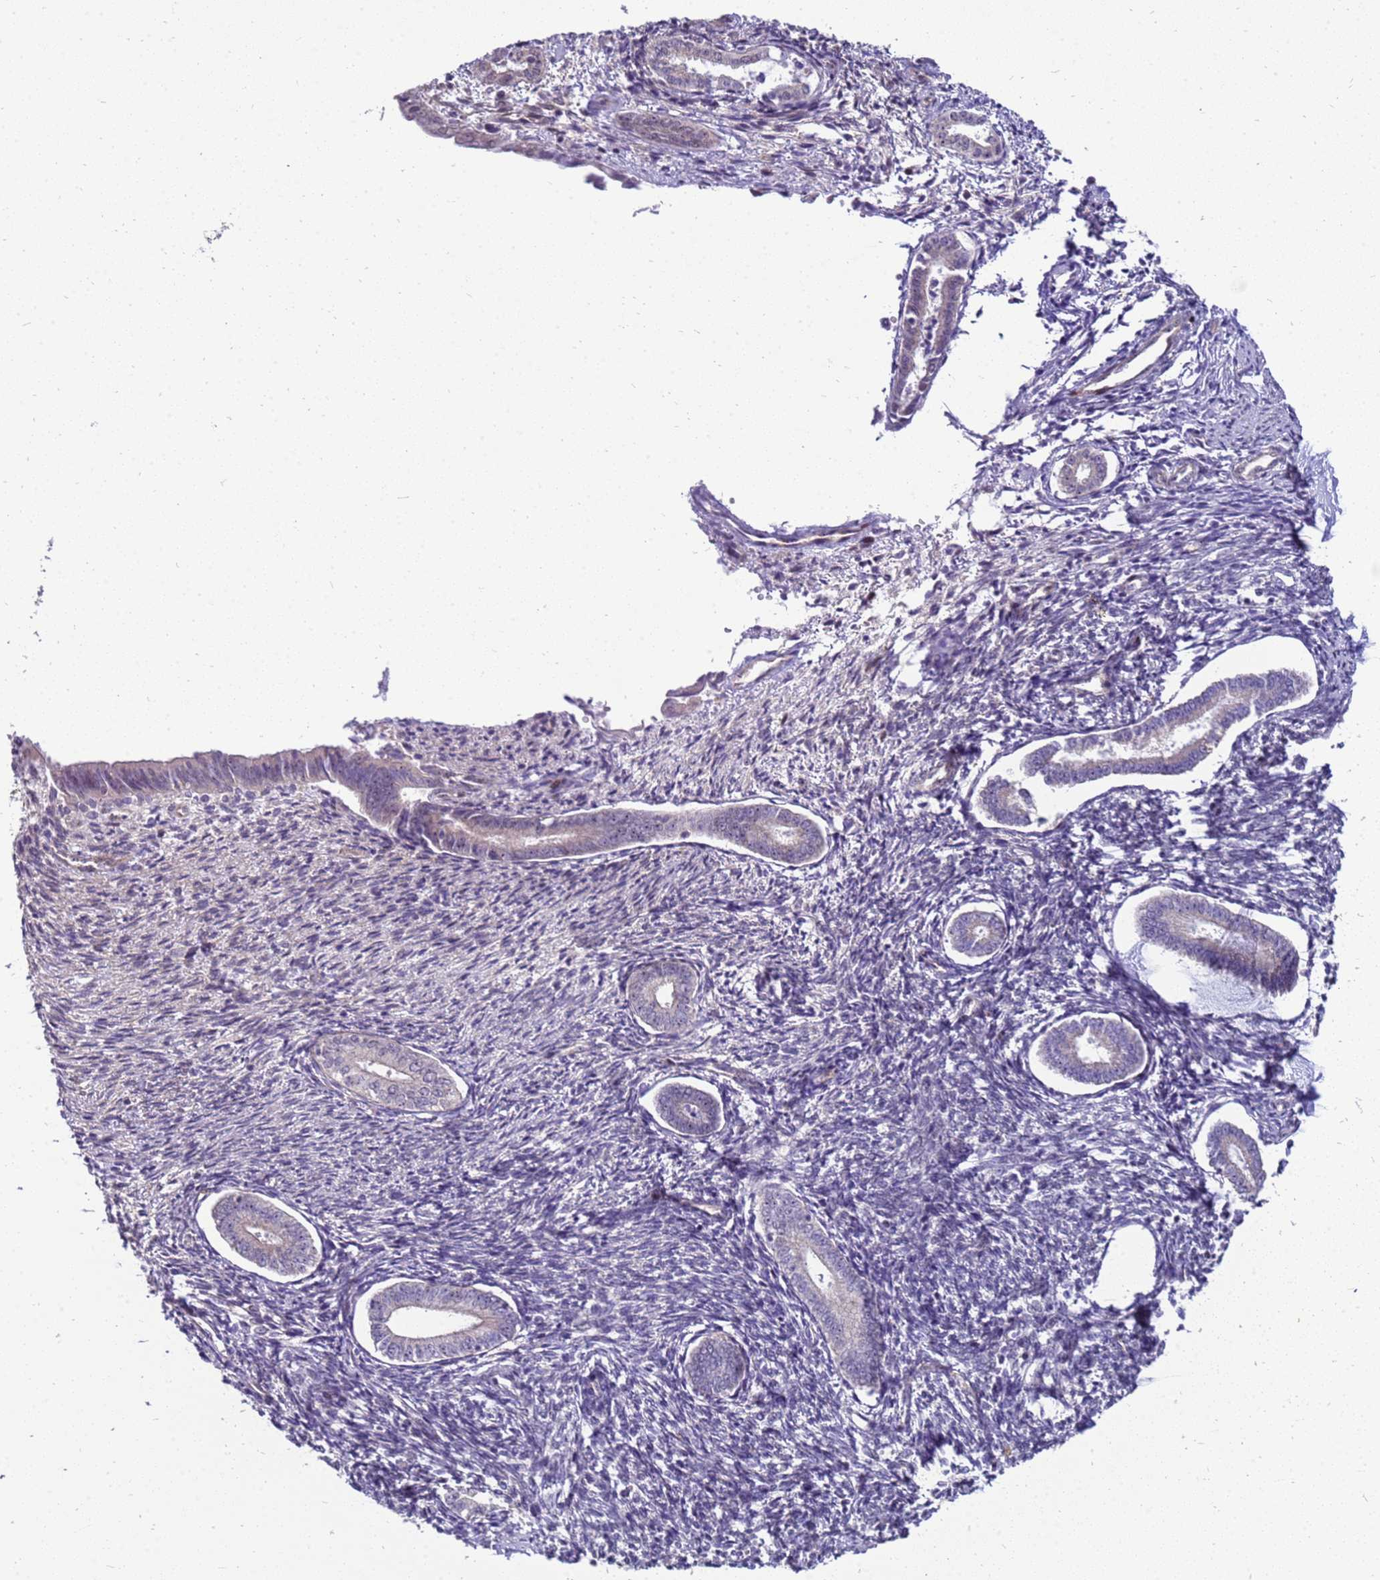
{"staining": {"intensity": "negative", "quantity": "none", "location": "none"}, "tissue": "endometrium", "cell_type": "Cells in endometrial stroma", "image_type": "normal", "snomed": [{"axis": "morphology", "description": "Normal tissue, NOS"}, {"axis": "topography", "description": "Endometrium"}], "caption": "This is an IHC histopathology image of unremarkable endometrium. There is no expression in cells in endometrial stroma.", "gene": "RSPO1", "patient": {"sex": "female", "age": 56}}